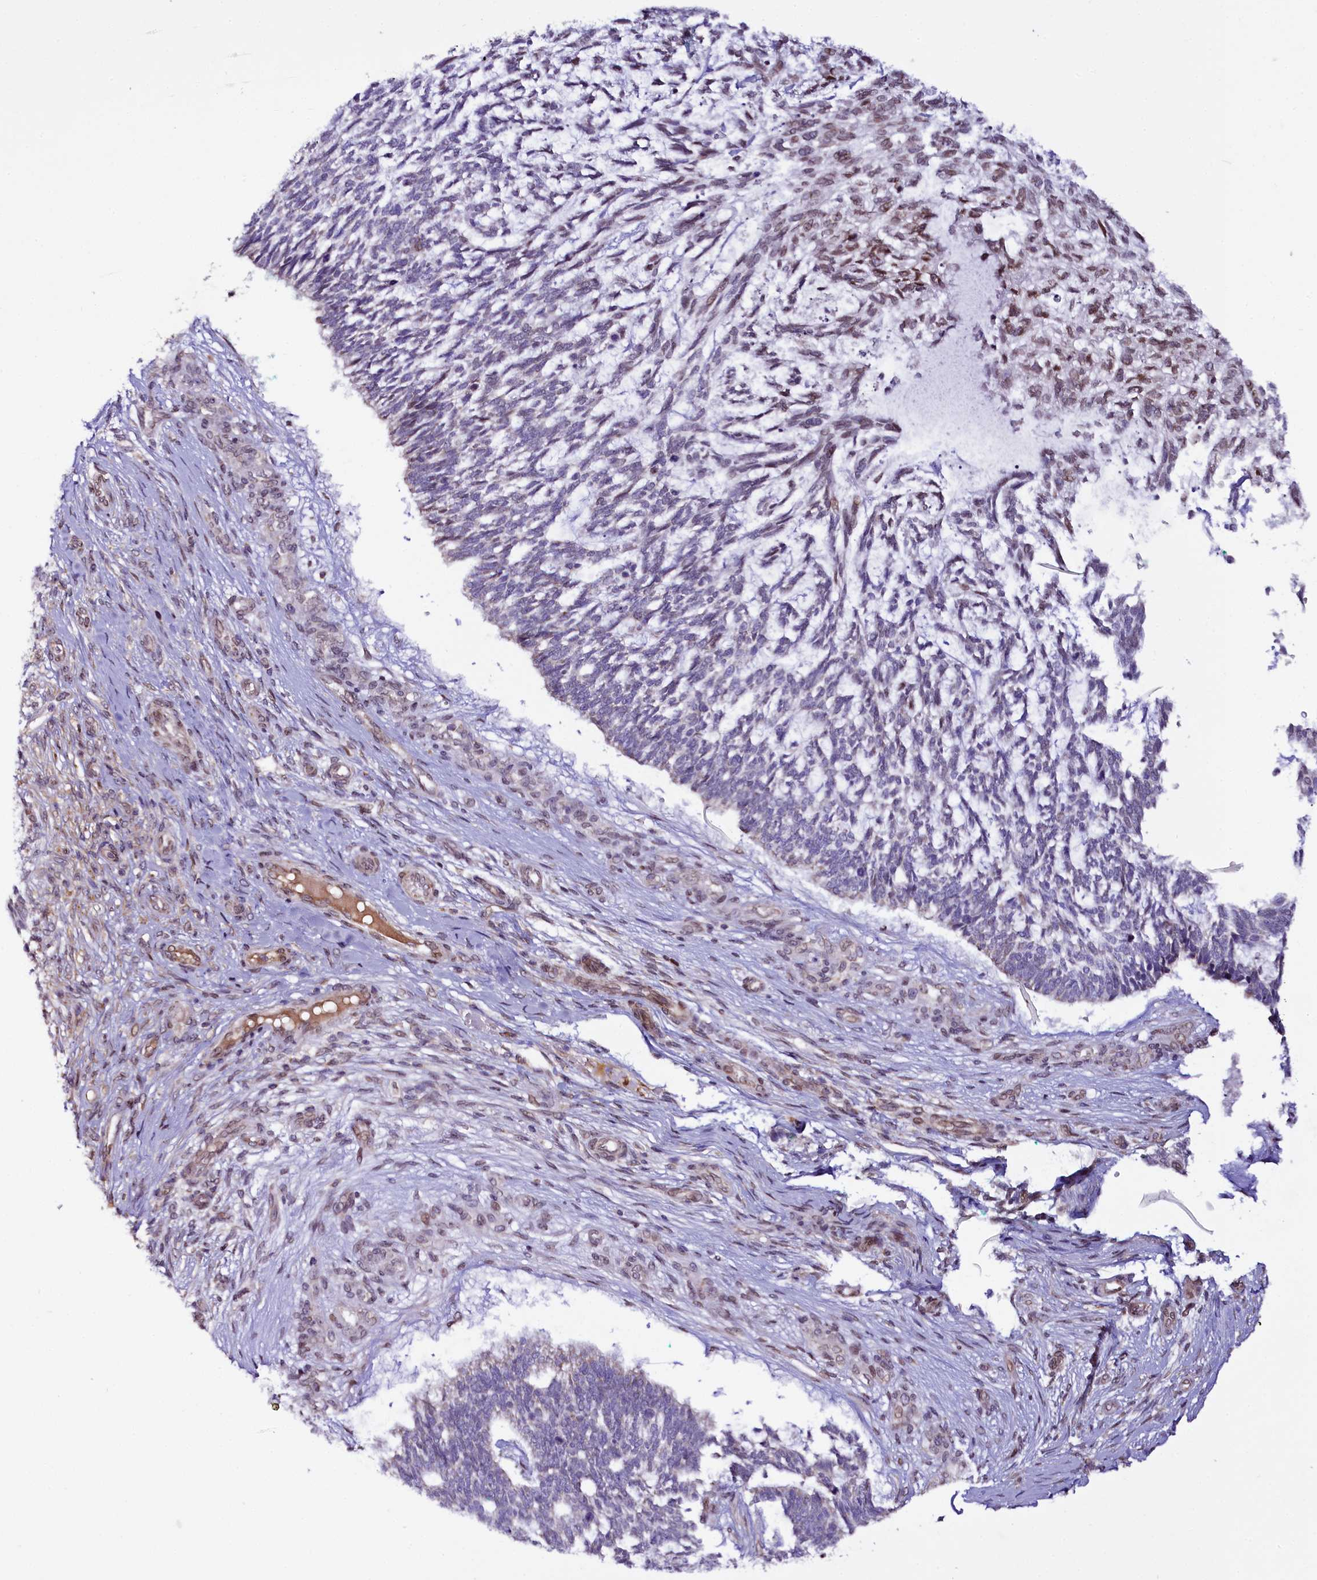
{"staining": {"intensity": "weak", "quantity": "<25%", "location": "nuclear"}, "tissue": "skin cancer", "cell_type": "Tumor cells", "image_type": "cancer", "snomed": [{"axis": "morphology", "description": "Basal cell carcinoma"}, {"axis": "topography", "description": "Skin"}], "caption": "DAB (3,3'-diaminobenzidine) immunohistochemical staining of human skin cancer (basal cell carcinoma) reveals no significant positivity in tumor cells.", "gene": "ZNF226", "patient": {"sex": "male", "age": 88}}